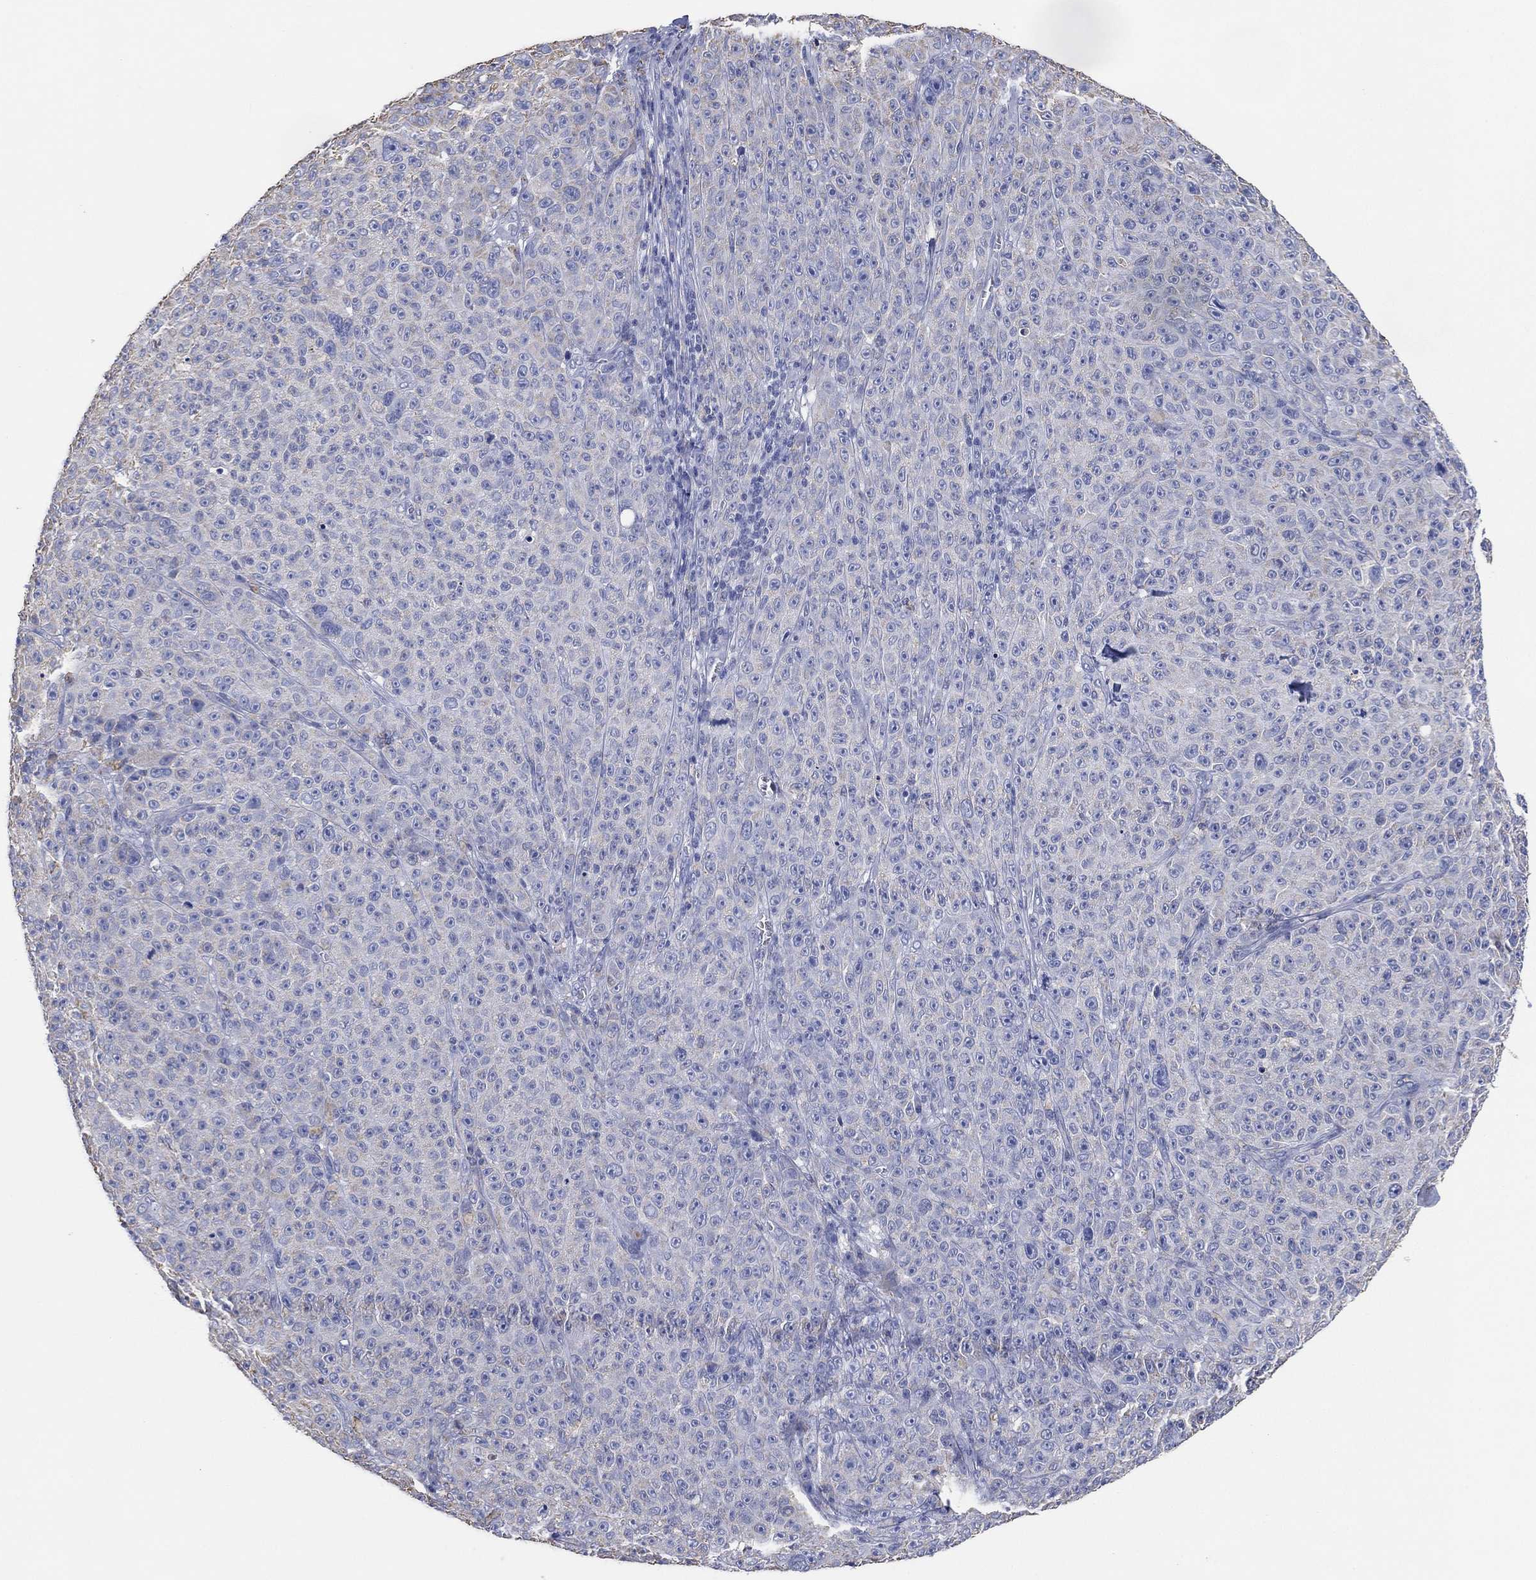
{"staining": {"intensity": "negative", "quantity": "none", "location": "none"}, "tissue": "melanoma", "cell_type": "Tumor cells", "image_type": "cancer", "snomed": [{"axis": "morphology", "description": "Malignant melanoma, NOS"}, {"axis": "topography", "description": "Skin"}], "caption": "DAB (3,3'-diaminobenzidine) immunohistochemical staining of melanoma displays no significant positivity in tumor cells. The staining was performed using DAB (3,3'-diaminobenzidine) to visualize the protein expression in brown, while the nuclei were stained in blue with hematoxylin (Magnification: 20x).", "gene": "CFTR", "patient": {"sex": "female", "age": 82}}